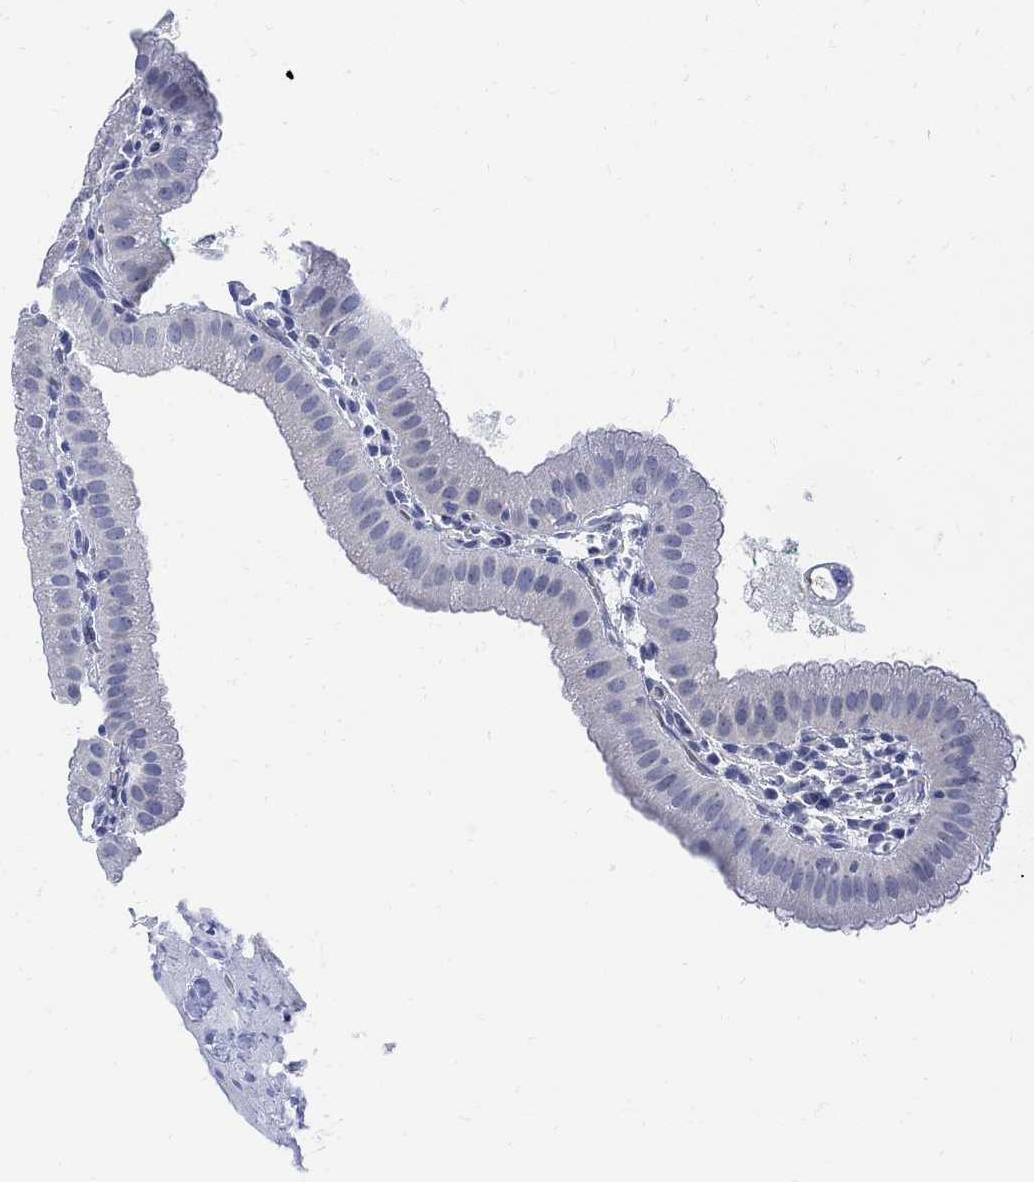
{"staining": {"intensity": "negative", "quantity": "none", "location": "none"}, "tissue": "gallbladder", "cell_type": "Glandular cells", "image_type": "normal", "snomed": [{"axis": "morphology", "description": "Normal tissue, NOS"}, {"axis": "topography", "description": "Gallbladder"}], "caption": "The micrograph exhibits no significant expression in glandular cells of gallbladder.", "gene": "MYL1", "patient": {"sex": "male", "age": 67}}